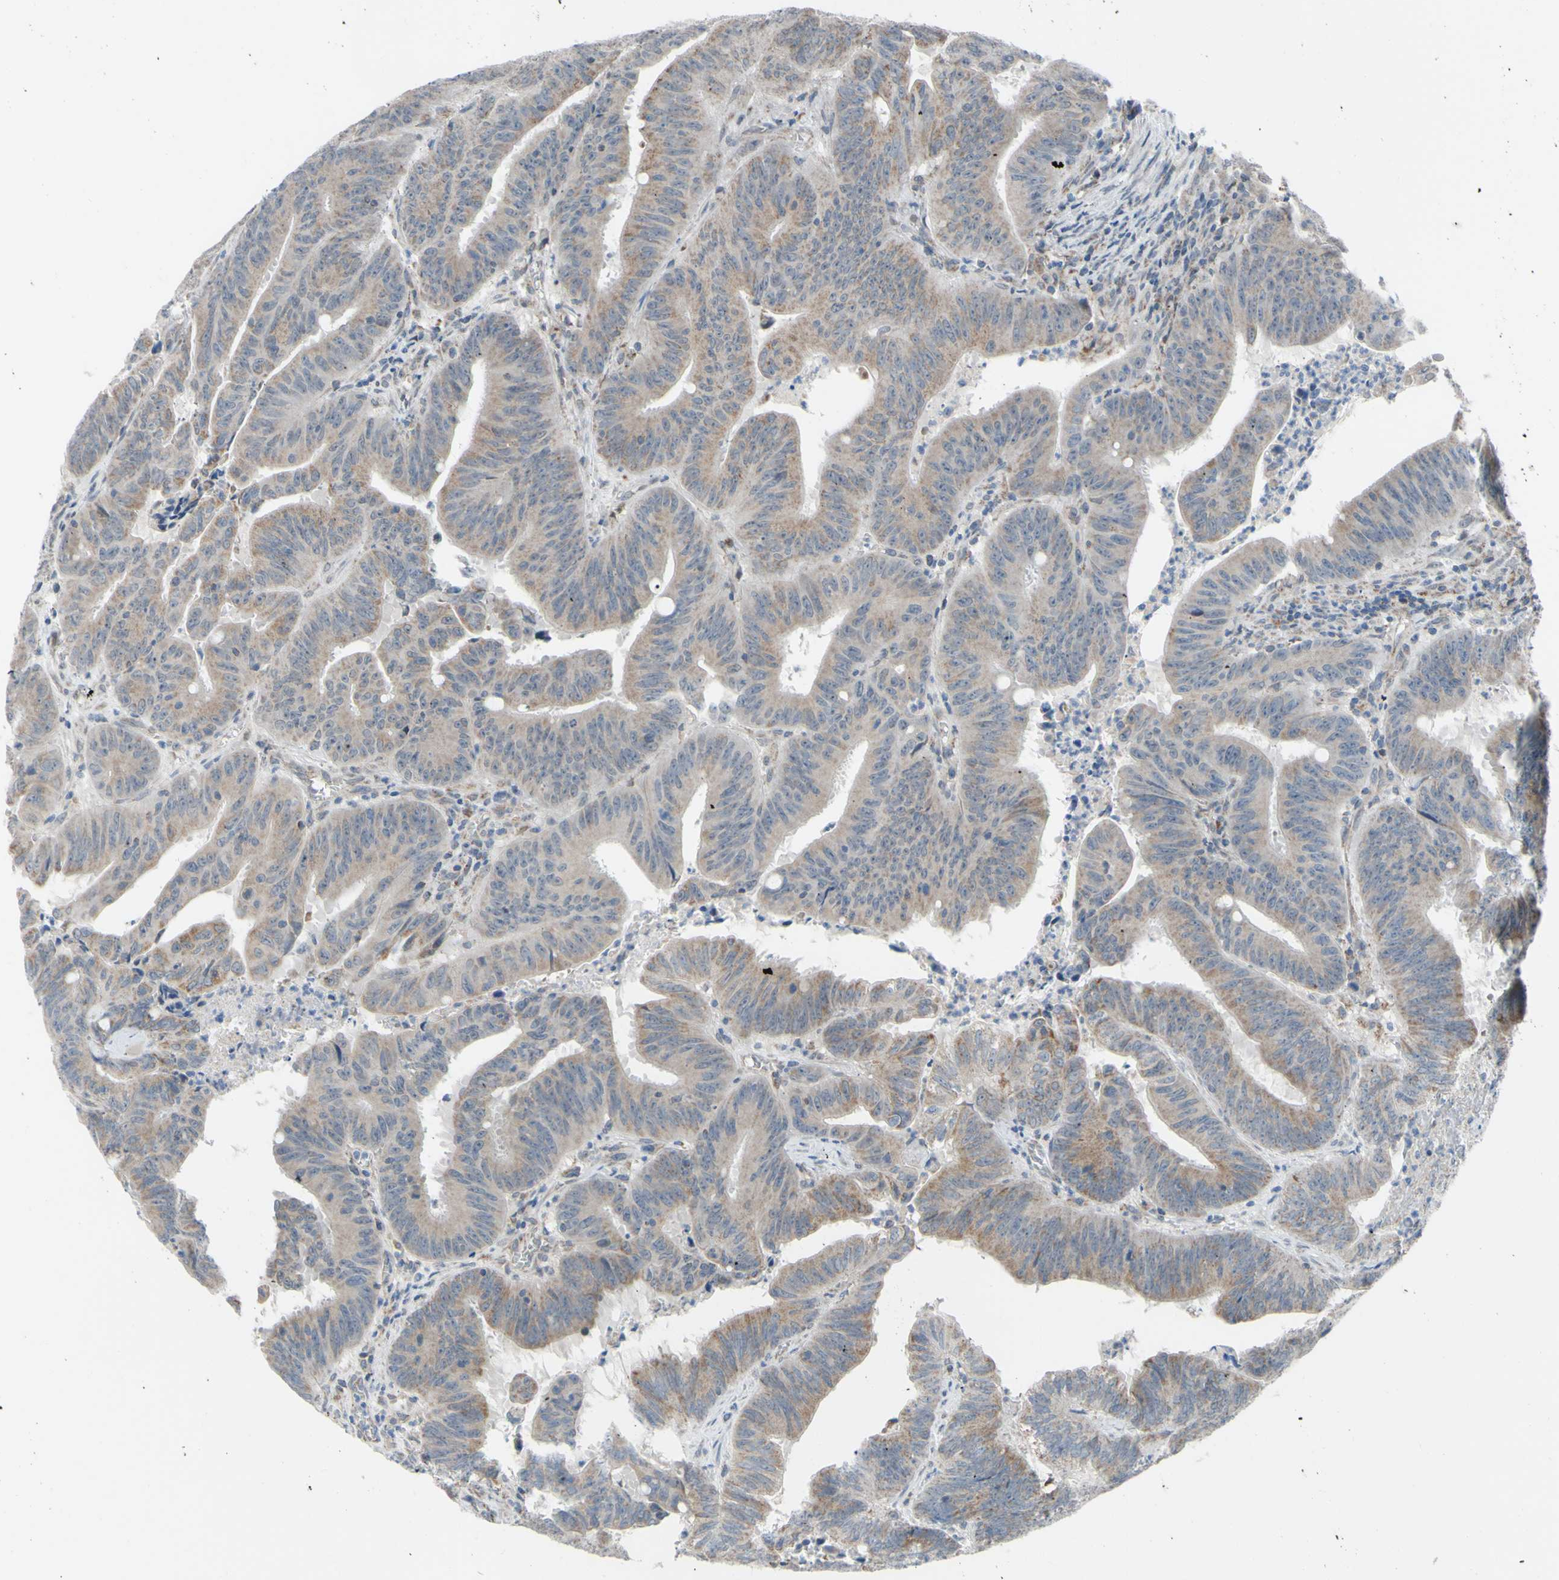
{"staining": {"intensity": "weak", "quantity": ">75%", "location": "cytoplasmic/membranous"}, "tissue": "colorectal cancer", "cell_type": "Tumor cells", "image_type": "cancer", "snomed": [{"axis": "morphology", "description": "Adenocarcinoma, NOS"}, {"axis": "topography", "description": "Colon"}], "caption": "This is a histology image of immunohistochemistry (IHC) staining of adenocarcinoma (colorectal), which shows weak expression in the cytoplasmic/membranous of tumor cells.", "gene": "GLT8D1", "patient": {"sex": "male", "age": 45}}